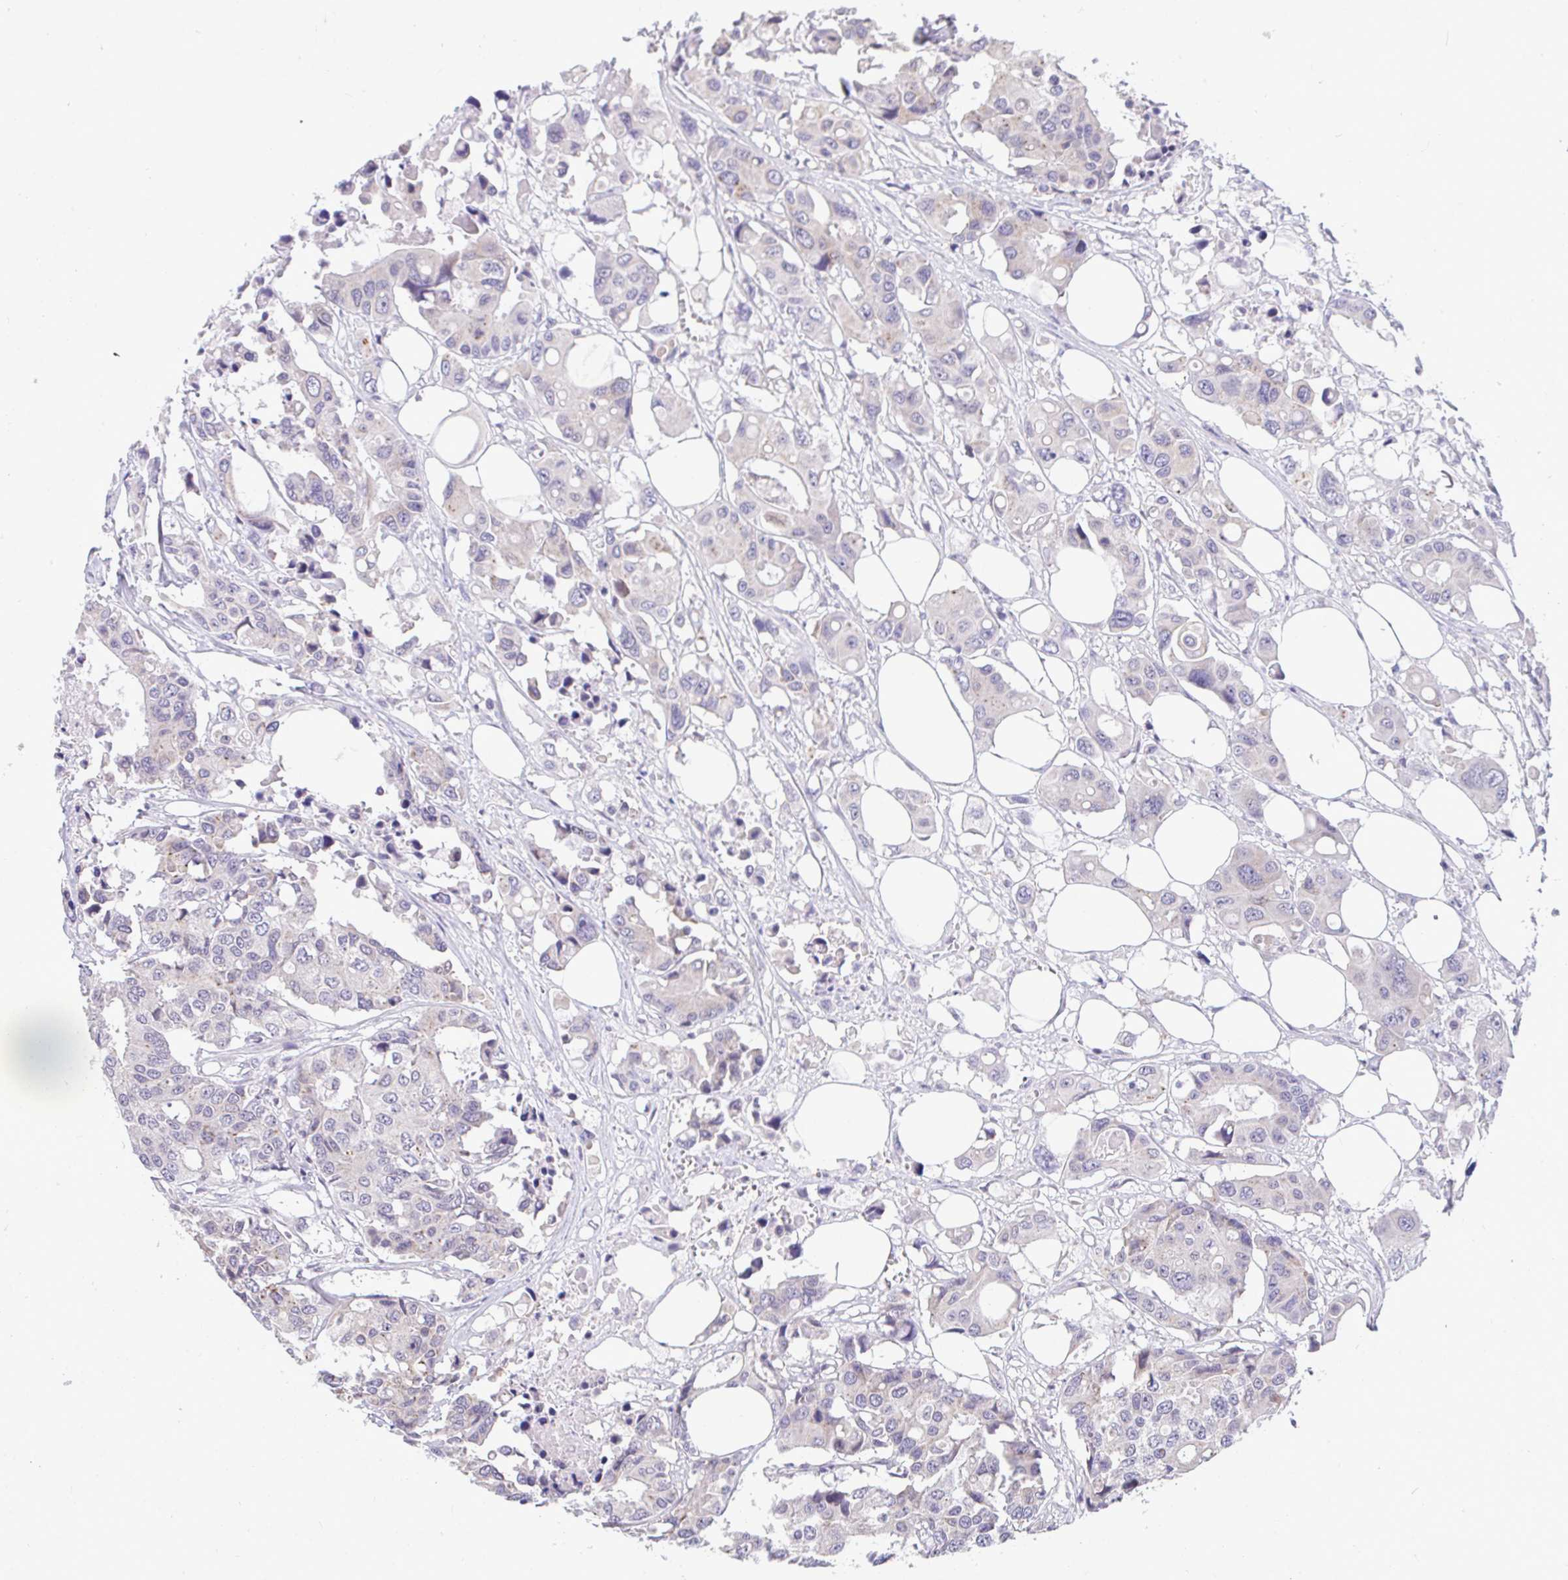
{"staining": {"intensity": "negative", "quantity": "none", "location": "none"}, "tissue": "colorectal cancer", "cell_type": "Tumor cells", "image_type": "cancer", "snomed": [{"axis": "morphology", "description": "Adenocarcinoma, NOS"}, {"axis": "topography", "description": "Colon"}], "caption": "An image of colorectal adenocarcinoma stained for a protein displays no brown staining in tumor cells. (DAB (3,3'-diaminobenzidine) immunohistochemistry visualized using brightfield microscopy, high magnification).", "gene": "PIGK", "patient": {"sex": "male", "age": 77}}